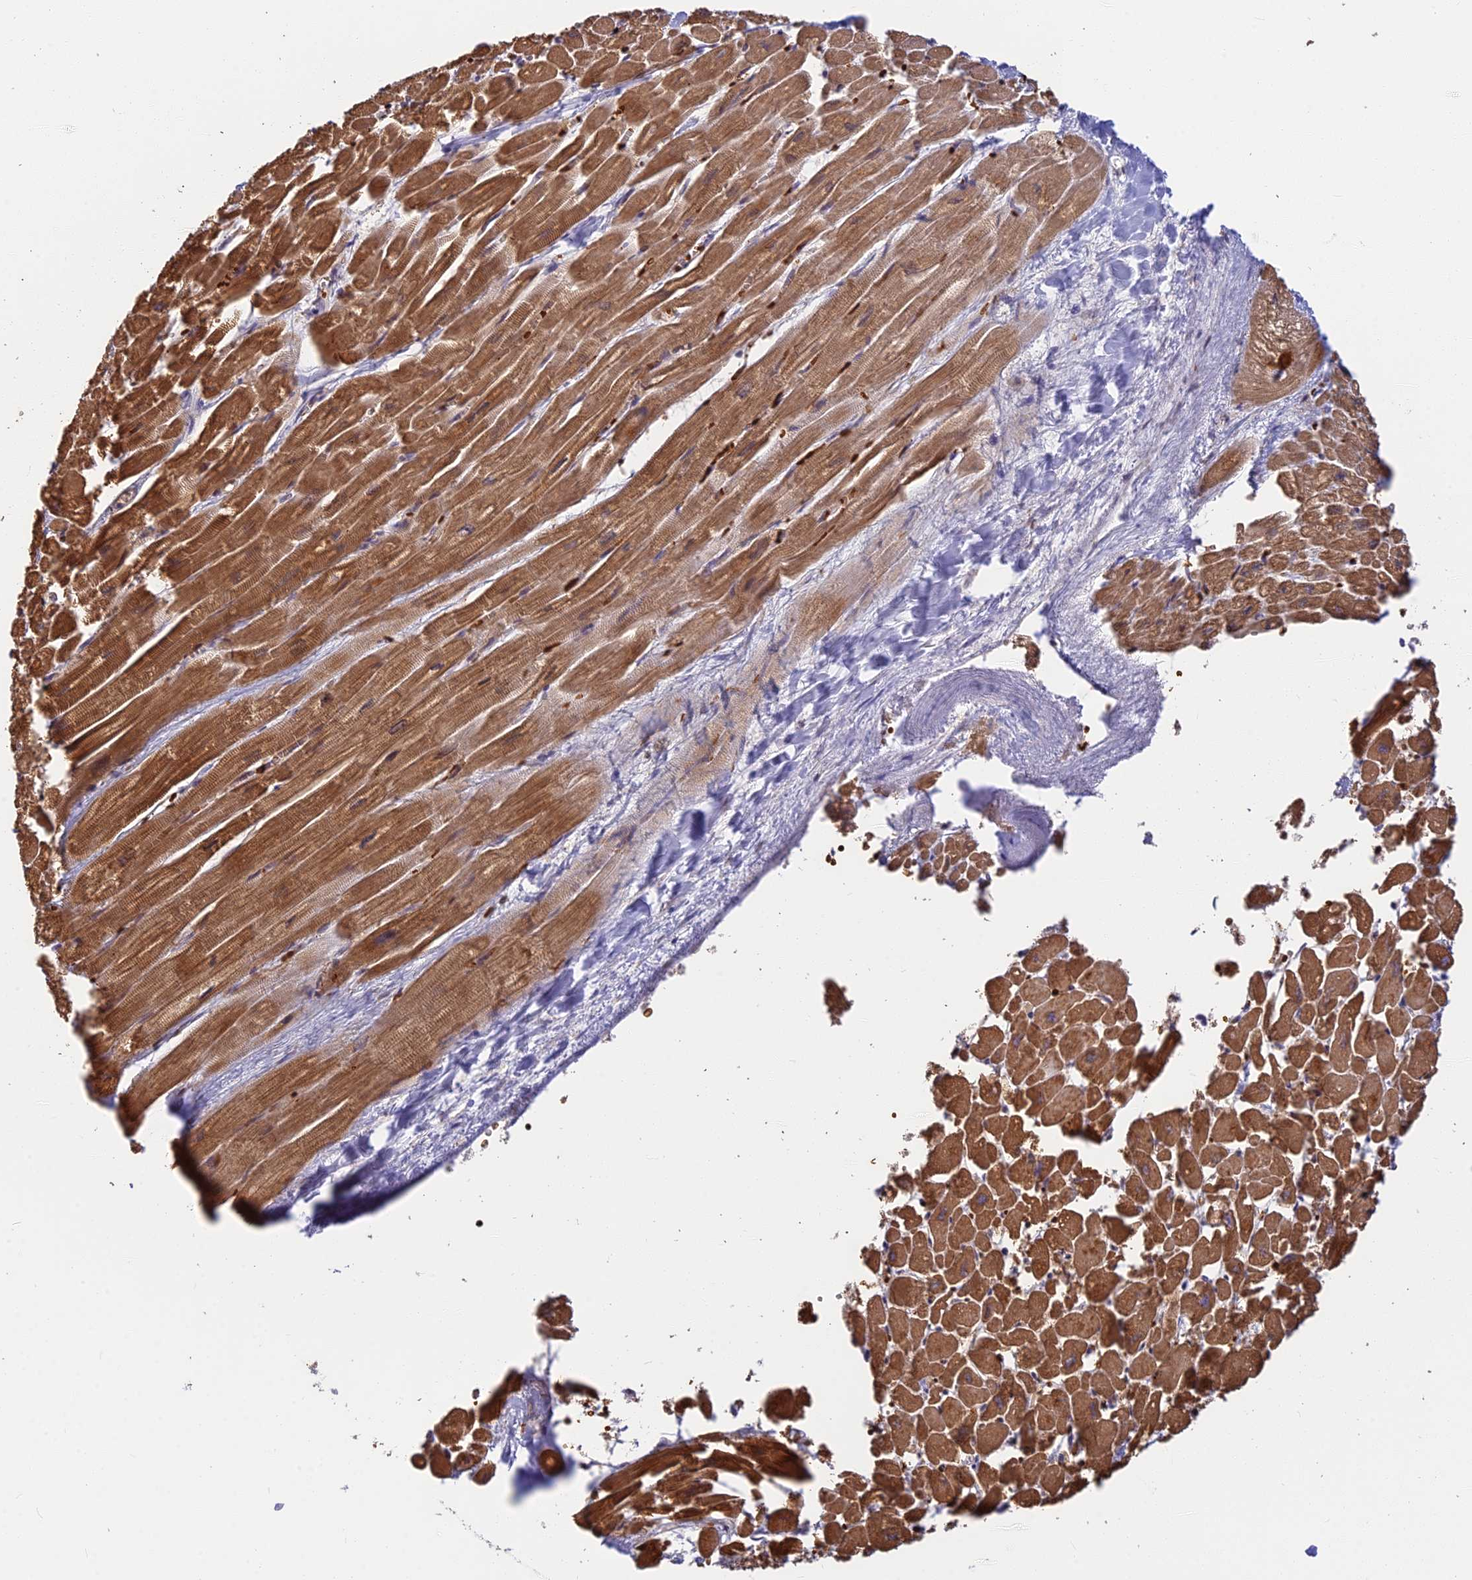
{"staining": {"intensity": "strong", "quantity": ">75%", "location": "cytoplasmic/membranous"}, "tissue": "heart muscle", "cell_type": "Cardiomyocytes", "image_type": "normal", "snomed": [{"axis": "morphology", "description": "Normal tissue, NOS"}, {"axis": "topography", "description": "Heart"}], "caption": "This micrograph demonstrates immunohistochemistry staining of benign heart muscle, with high strong cytoplasmic/membranous staining in about >75% of cardiomyocytes.", "gene": "UFSP2", "patient": {"sex": "male", "age": 54}}